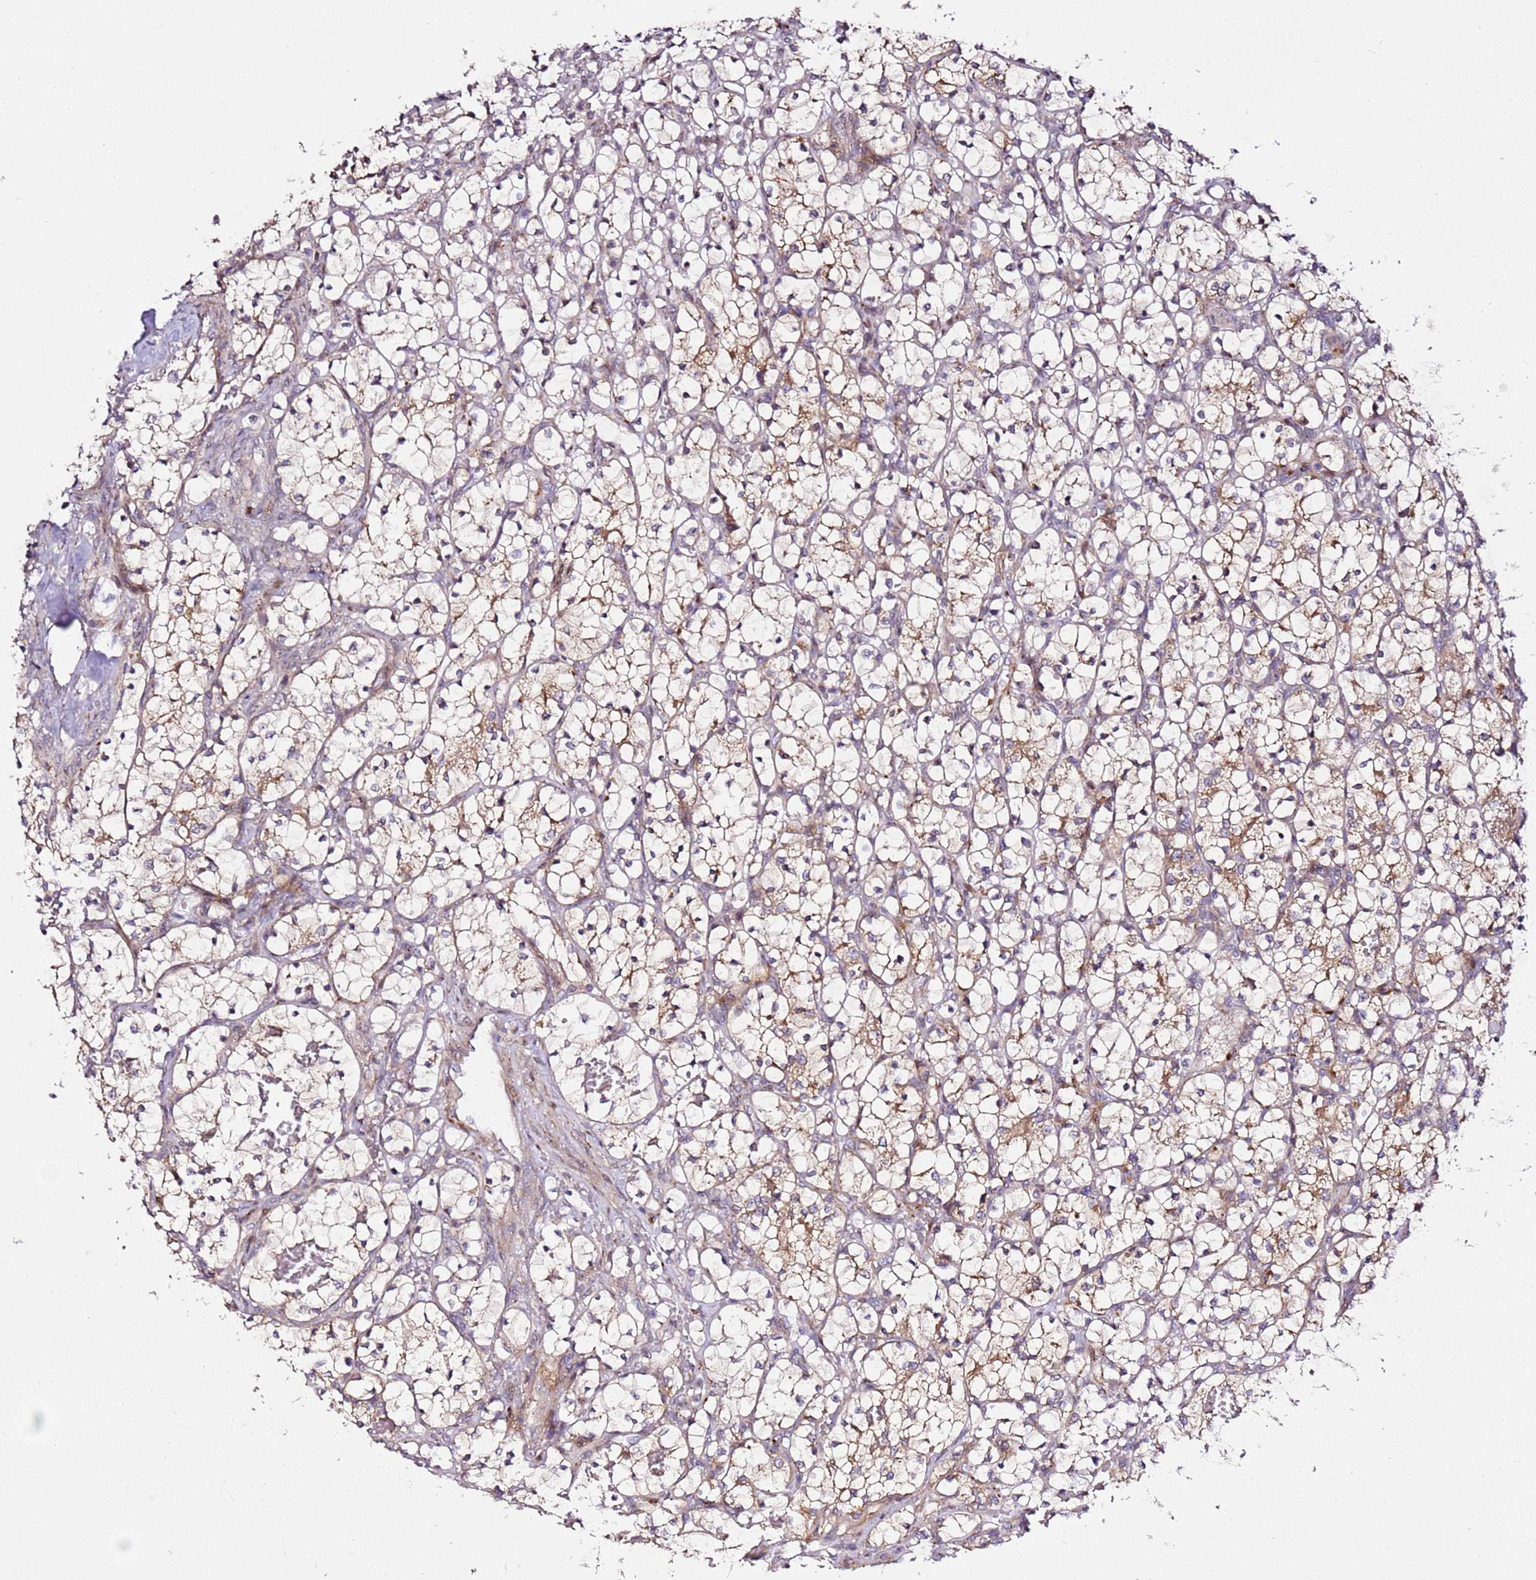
{"staining": {"intensity": "weak", "quantity": "<25%", "location": "cytoplasmic/membranous"}, "tissue": "renal cancer", "cell_type": "Tumor cells", "image_type": "cancer", "snomed": [{"axis": "morphology", "description": "Adenocarcinoma, NOS"}, {"axis": "topography", "description": "Kidney"}], "caption": "The IHC photomicrograph has no significant positivity in tumor cells of renal cancer tissue.", "gene": "PVRIG", "patient": {"sex": "female", "age": 69}}